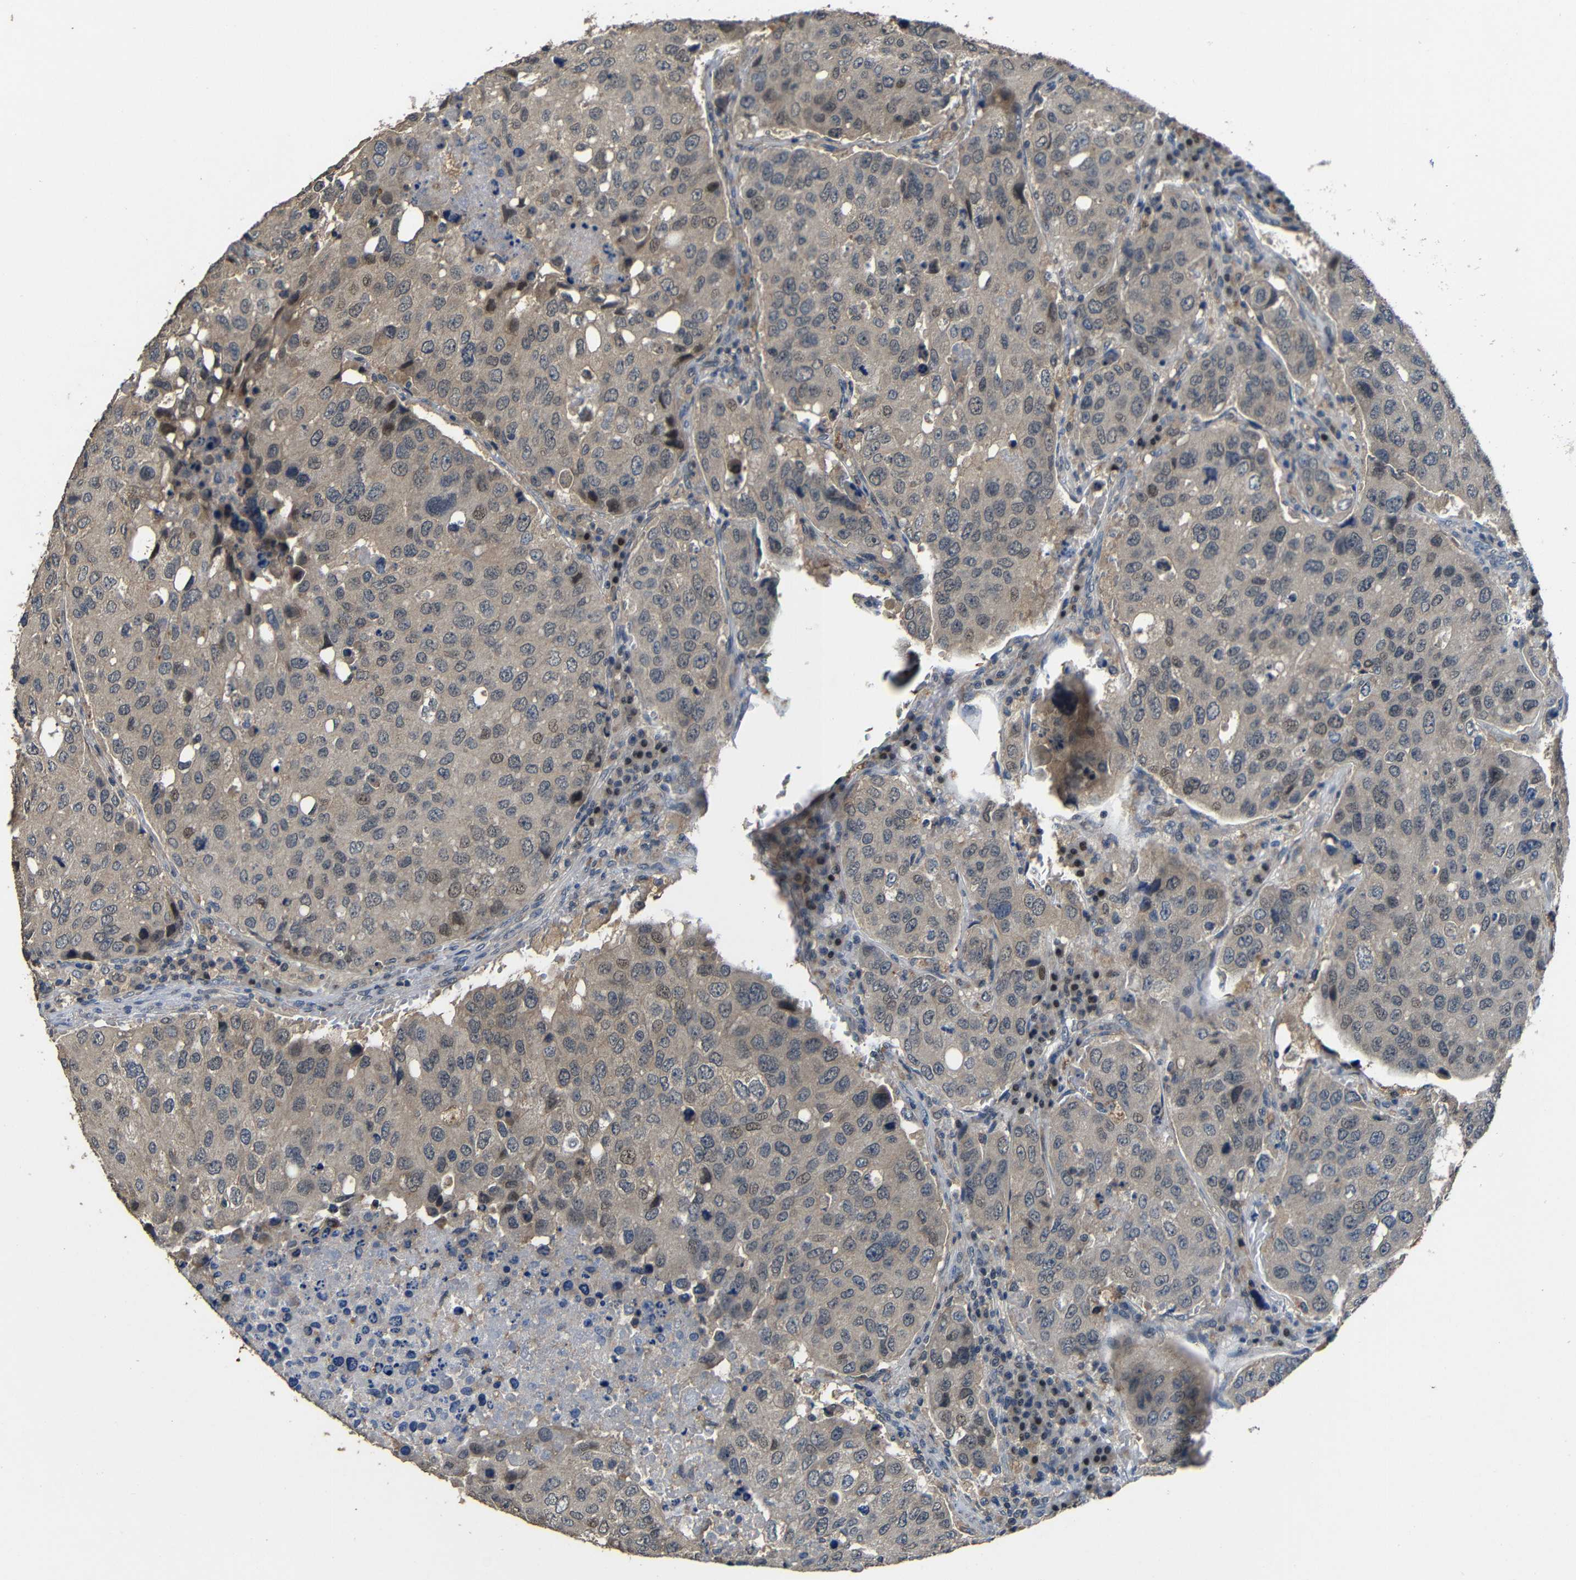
{"staining": {"intensity": "weak", "quantity": "25%-75%", "location": "cytoplasmic/membranous"}, "tissue": "urothelial cancer", "cell_type": "Tumor cells", "image_type": "cancer", "snomed": [{"axis": "morphology", "description": "Urothelial carcinoma, High grade"}, {"axis": "topography", "description": "Lymph node"}, {"axis": "topography", "description": "Urinary bladder"}], "caption": "Immunohistochemical staining of human high-grade urothelial carcinoma exhibits weak cytoplasmic/membranous protein positivity in about 25%-75% of tumor cells. Using DAB (3,3'-diaminobenzidine) (brown) and hematoxylin (blue) stains, captured at high magnification using brightfield microscopy.", "gene": "C6orf89", "patient": {"sex": "male", "age": 51}}